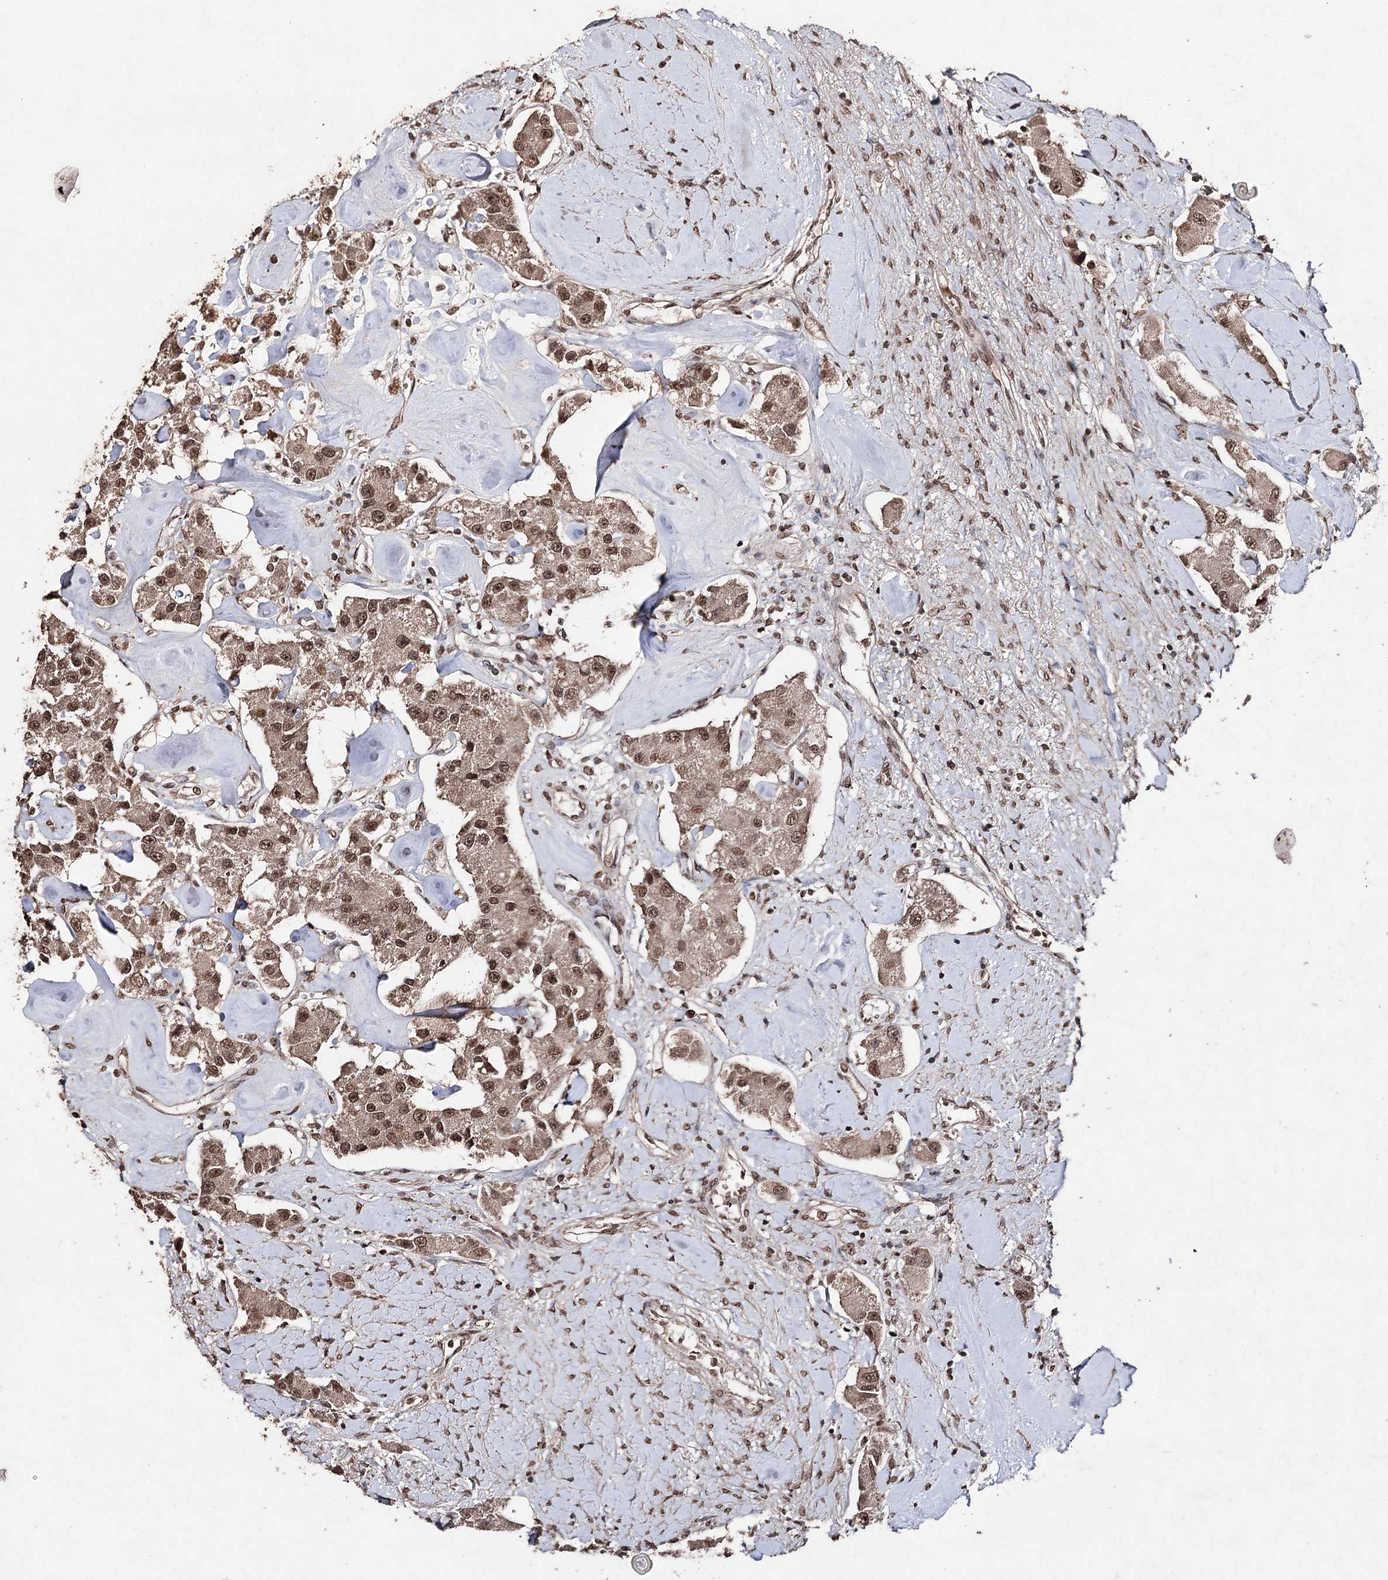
{"staining": {"intensity": "moderate", "quantity": ">75%", "location": "cytoplasmic/membranous,nuclear"}, "tissue": "carcinoid", "cell_type": "Tumor cells", "image_type": "cancer", "snomed": [{"axis": "morphology", "description": "Carcinoid, malignant, NOS"}, {"axis": "topography", "description": "Pancreas"}], "caption": "Tumor cells show moderate cytoplasmic/membranous and nuclear expression in approximately >75% of cells in carcinoid.", "gene": "ATG14", "patient": {"sex": "male", "age": 41}}